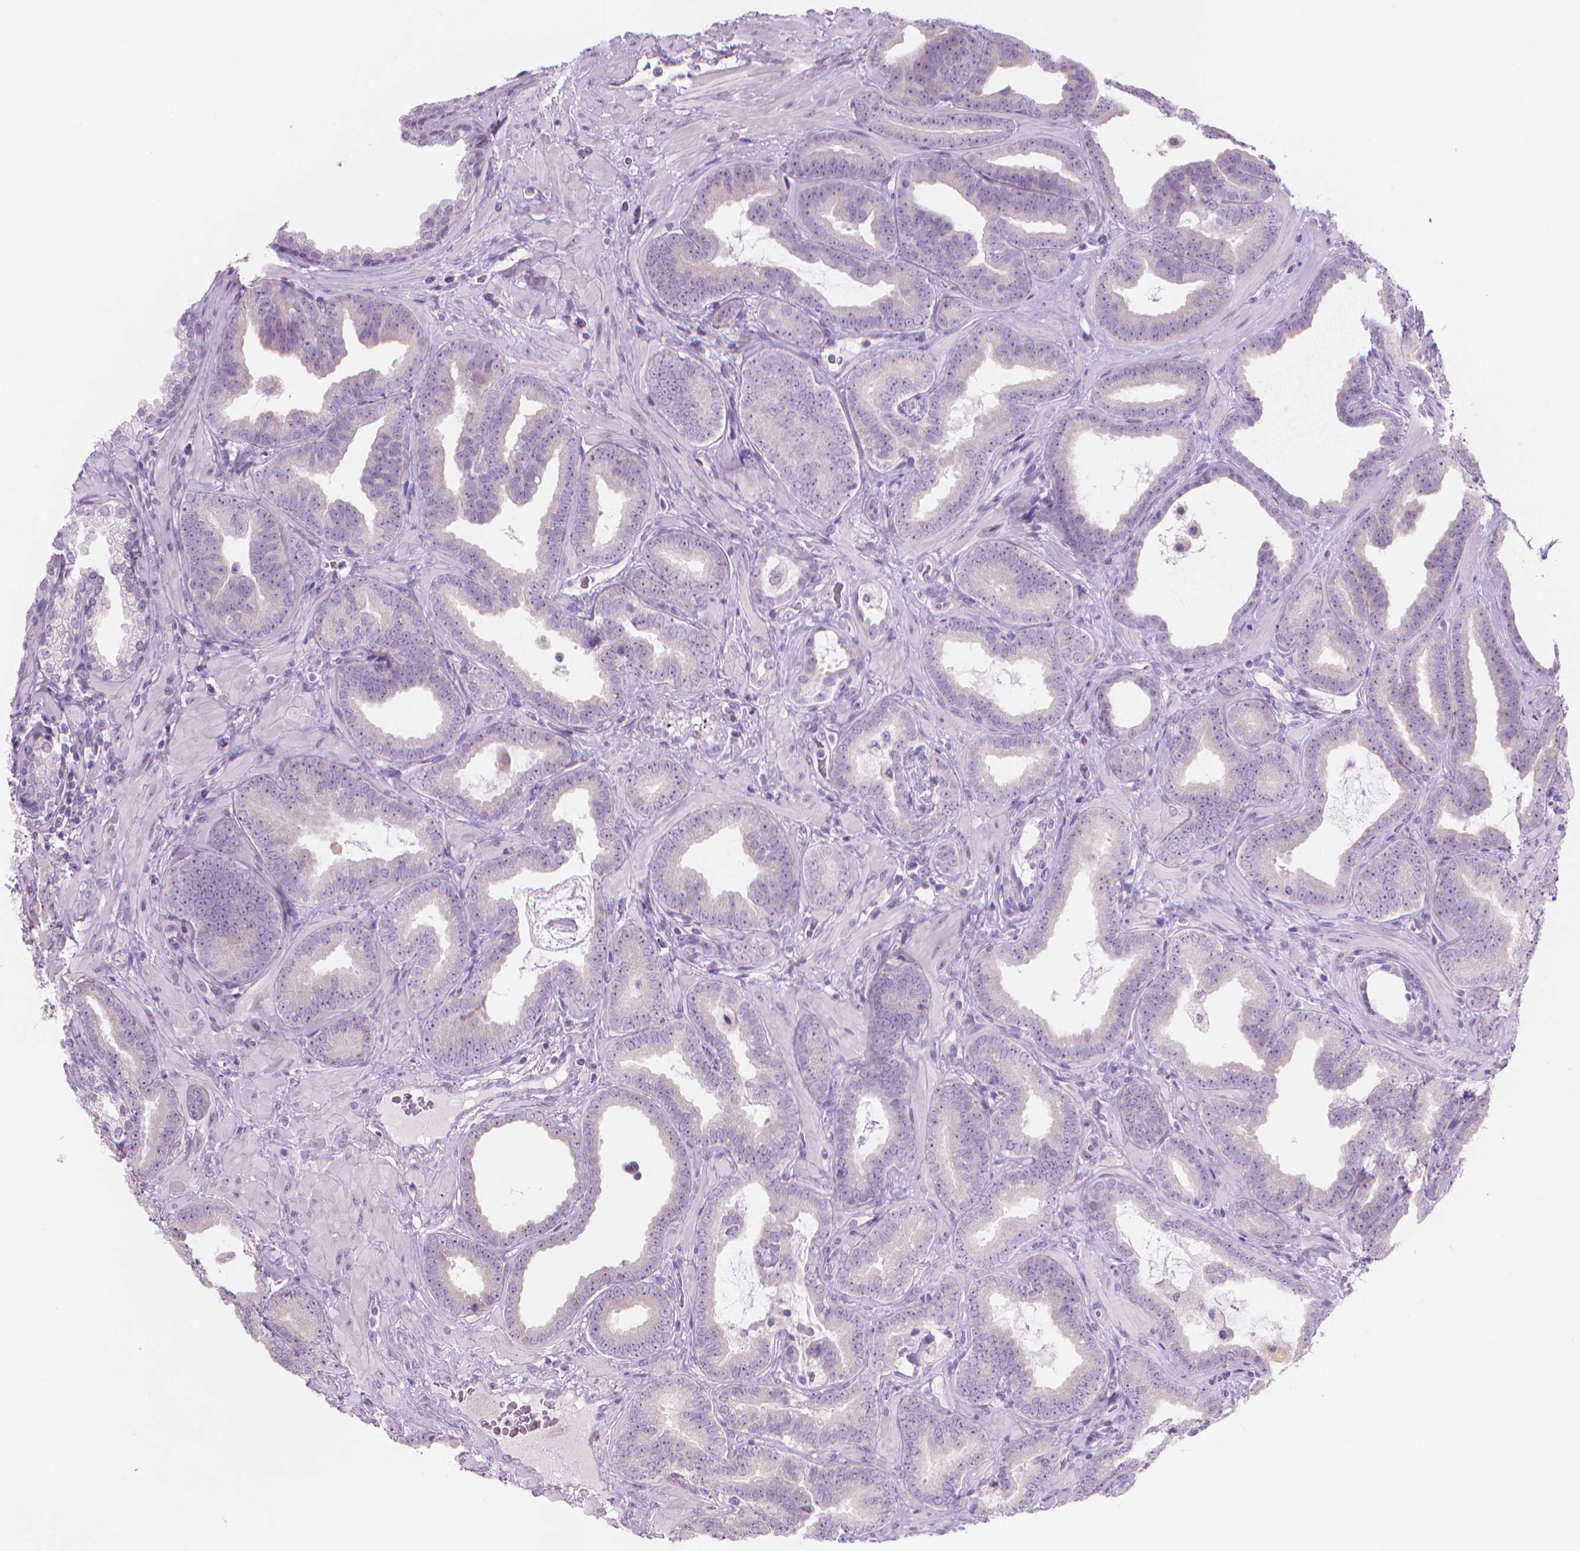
{"staining": {"intensity": "negative", "quantity": "none", "location": "none"}, "tissue": "prostate cancer", "cell_type": "Tumor cells", "image_type": "cancer", "snomed": [{"axis": "morphology", "description": "Adenocarcinoma, Low grade"}, {"axis": "topography", "description": "Prostate"}], "caption": "Tumor cells show no significant protein staining in adenocarcinoma (low-grade) (prostate).", "gene": "ENSG00000187186", "patient": {"sex": "male", "age": 63}}